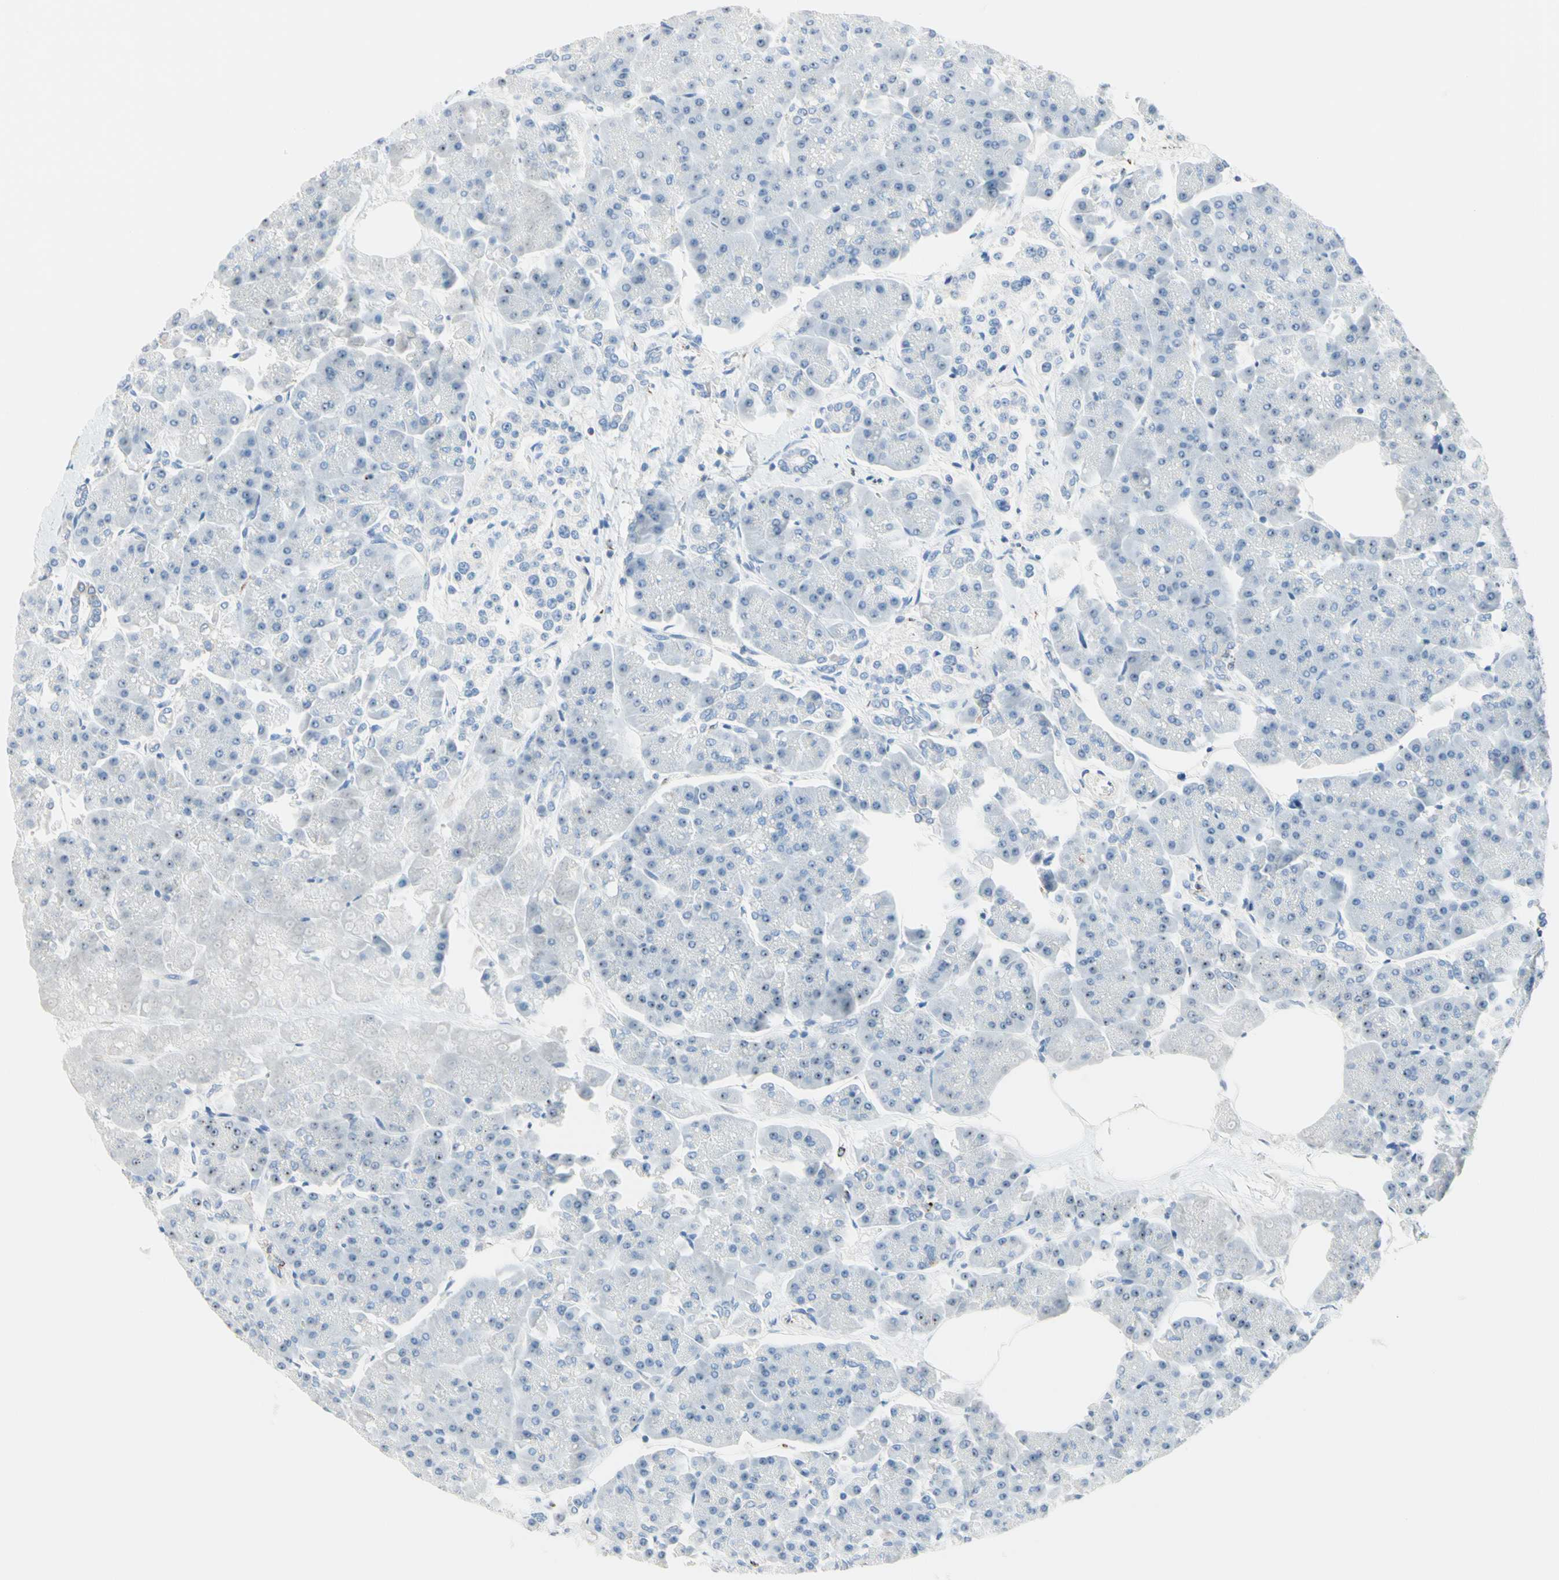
{"staining": {"intensity": "weak", "quantity": "25%-75%", "location": "nuclear"}, "tissue": "pancreas", "cell_type": "Exocrine glandular cells", "image_type": "normal", "snomed": [{"axis": "morphology", "description": "Normal tissue, NOS"}, {"axis": "topography", "description": "Pancreas"}], "caption": "This image demonstrates immunohistochemistry staining of benign pancreas, with low weak nuclear staining in approximately 25%-75% of exocrine glandular cells.", "gene": "CYSLTR1", "patient": {"sex": "female", "age": 70}}